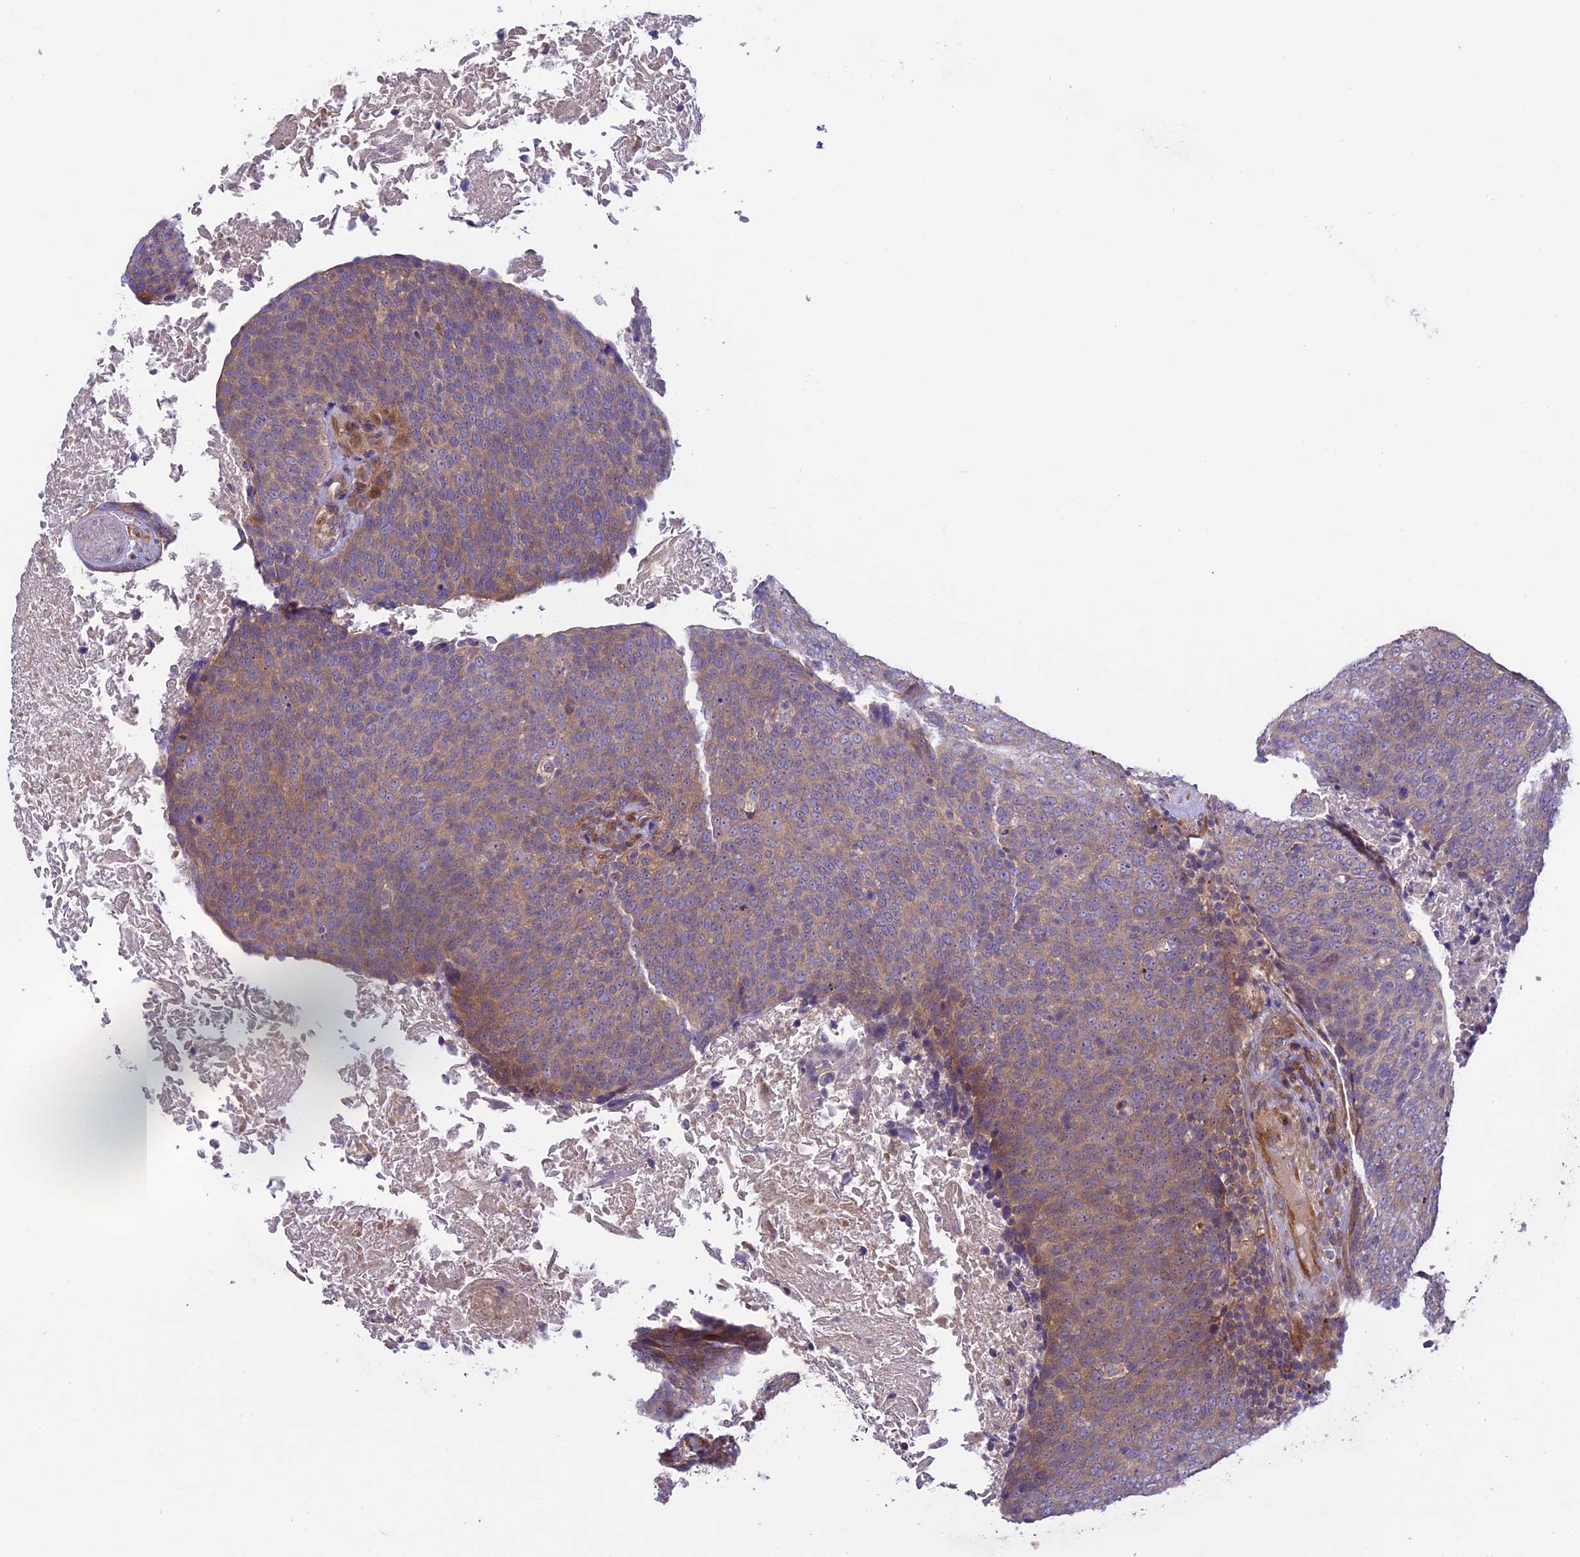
{"staining": {"intensity": "weak", "quantity": "25%-75%", "location": "cytoplasmic/membranous"}, "tissue": "head and neck cancer", "cell_type": "Tumor cells", "image_type": "cancer", "snomed": [{"axis": "morphology", "description": "Squamous cell carcinoma, NOS"}, {"axis": "morphology", "description": "Squamous cell carcinoma, metastatic, NOS"}, {"axis": "topography", "description": "Lymph node"}, {"axis": "topography", "description": "Head-Neck"}], "caption": "IHC micrograph of metastatic squamous cell carcinoma (head and neck) stained for a protein (brown), which shows low levels of weak cytoplasmic/membranous expression in about 25%-75% of tumor cells.", "gene": "SPIRE1", "patient": {"sex": "male", "age": 62}}